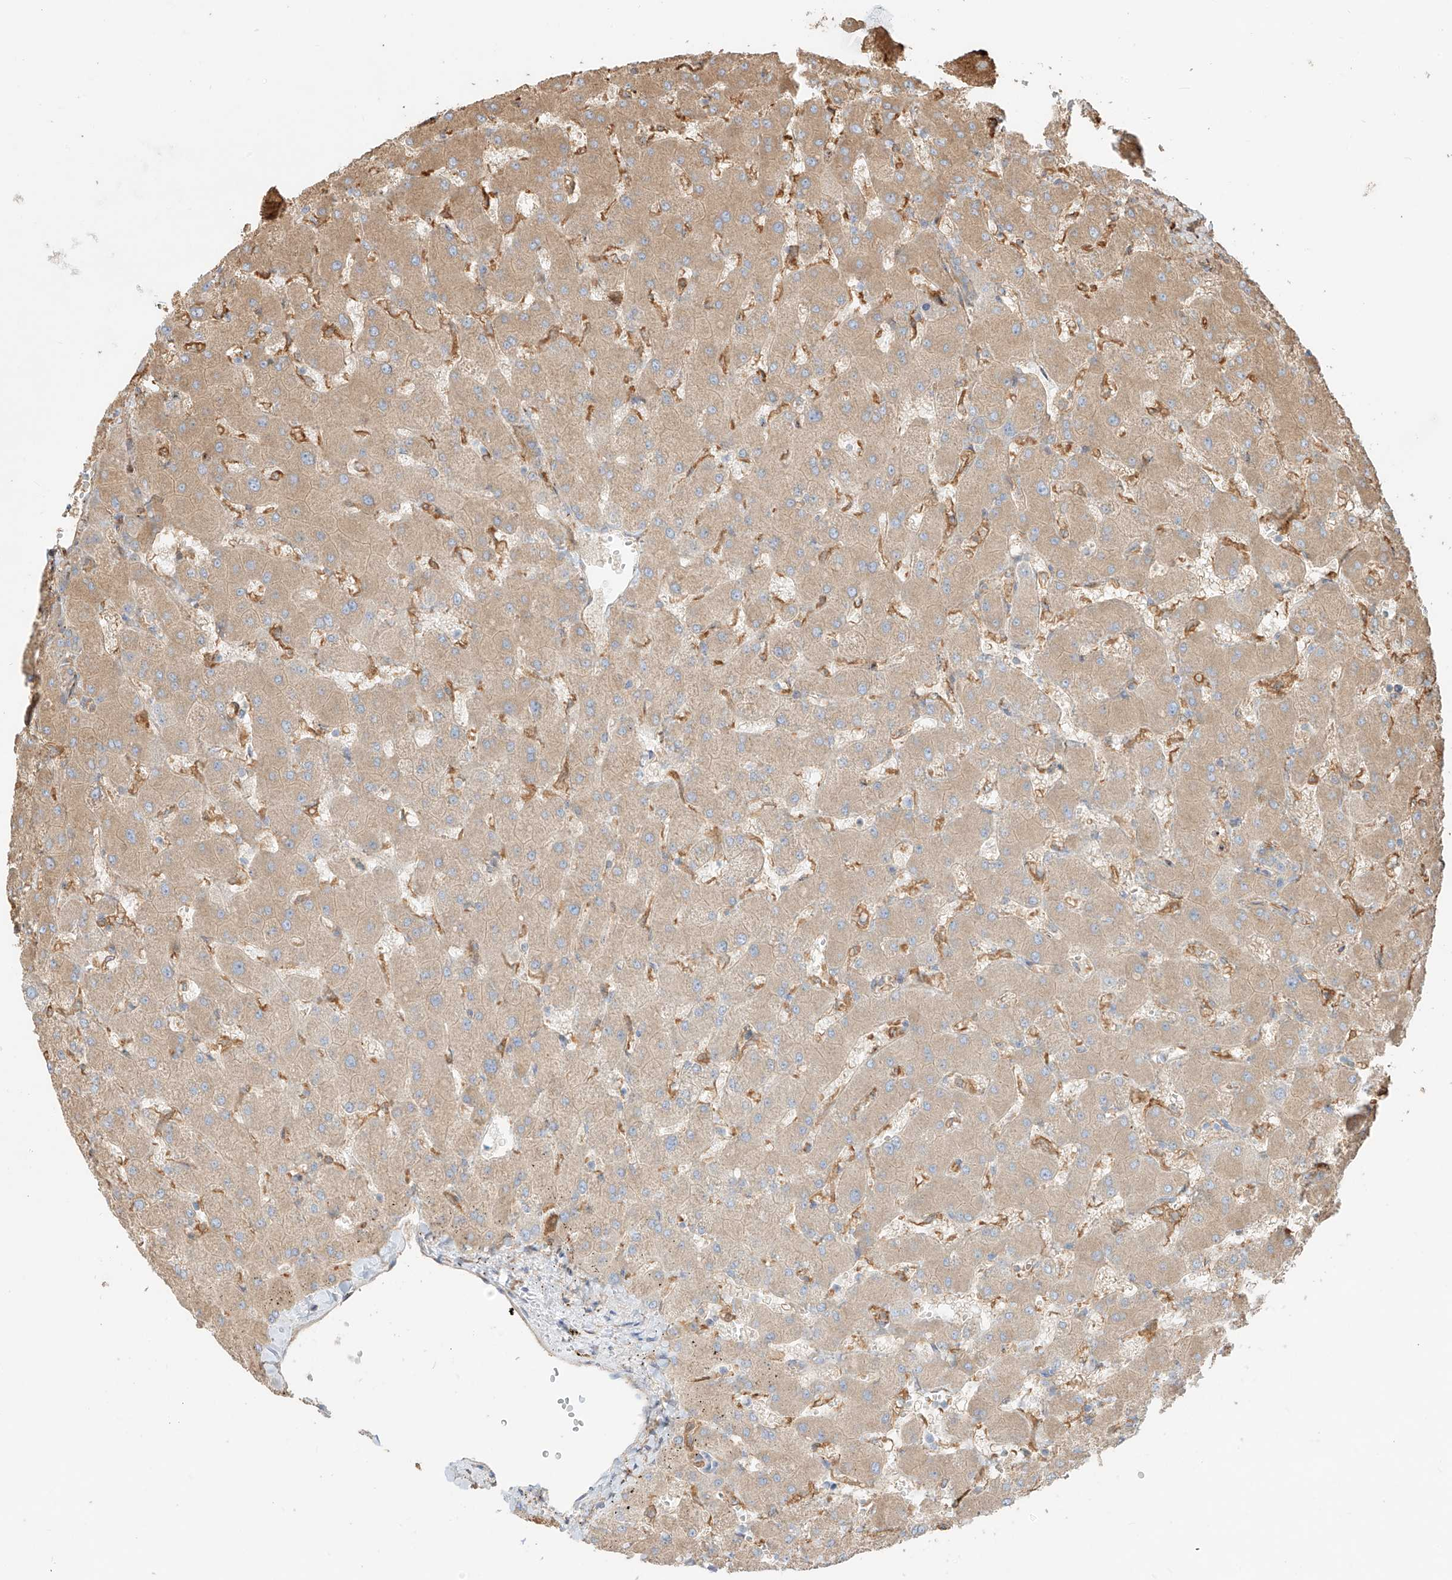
{"staining": {"intensity": "weak", "quantity": "25%-75%", "location": "cytoplasmic/membranous"}, "tissue": "liver", "cell_type": "Cholangiocytes", "image_type": "normal", "snomed": [{"axis": "morphology", "description": "Normal tissue, NOS"}, {"axis": "topography", "description": "Liver"}], "caption": "Protein expression analysis of normal liver reveals weak cytoplasmic/membranous expression in about 25%-75% of cholangiocytes.", "gene": "SNX9", "patient": {"sex": "female", "age": 63}}